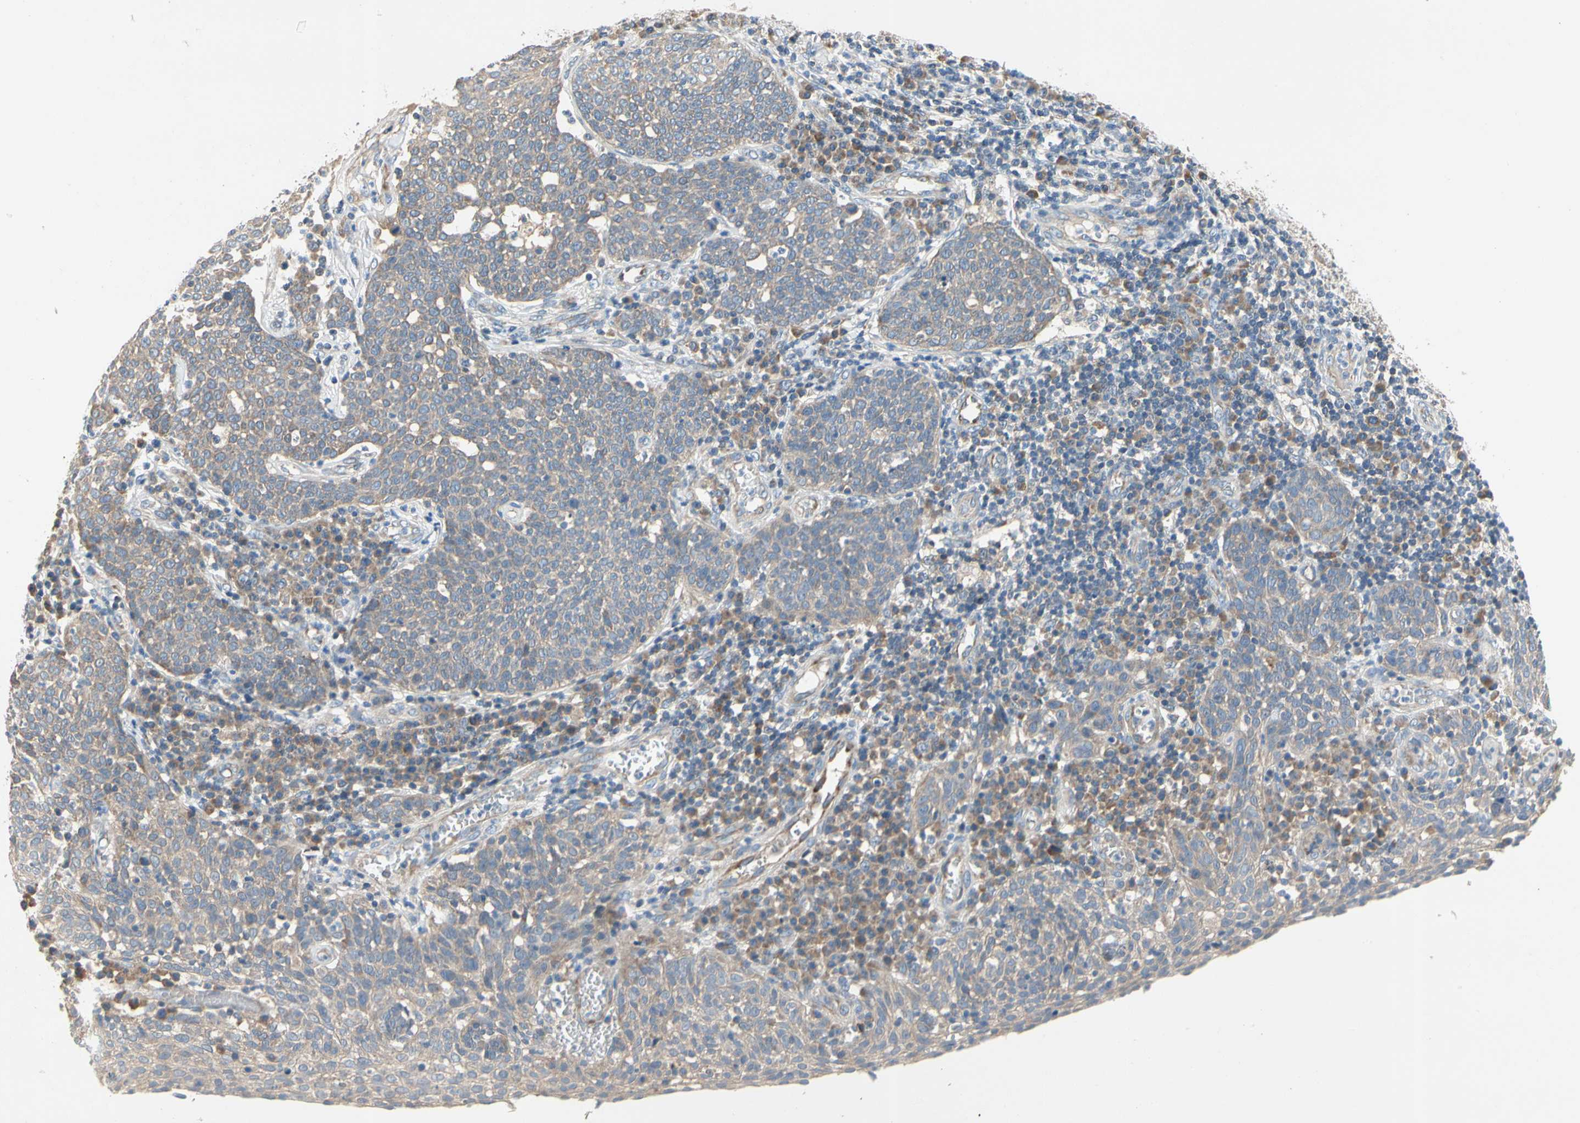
{"staining": {"intensity": "weak", "quantity": ">75%", "location": "cytoplasmic/membranous"}, "tissue": "cervical cancer", "cell_type": "Tumor cells", "image_type": "cancer", "snomed": [{"axis": "morphology", "description": "Squamous cell carcinoma, NOS"}, {"axis": "topography", "description": "Cervix"}], "caption": "The image reveals staining of cervical squamous cell carcinoma, revealing weak cytoplasmic/membranous protein staining (brown color) within tumor cells. The staining was performed using DAB (3,3'-diaminobenzidine), with brown indicating positive protein expression. Nuclei are stained blue with hematoxylin.", "gene": "KLHDC8B", "patient": {"sex": "female", "age": 34}}